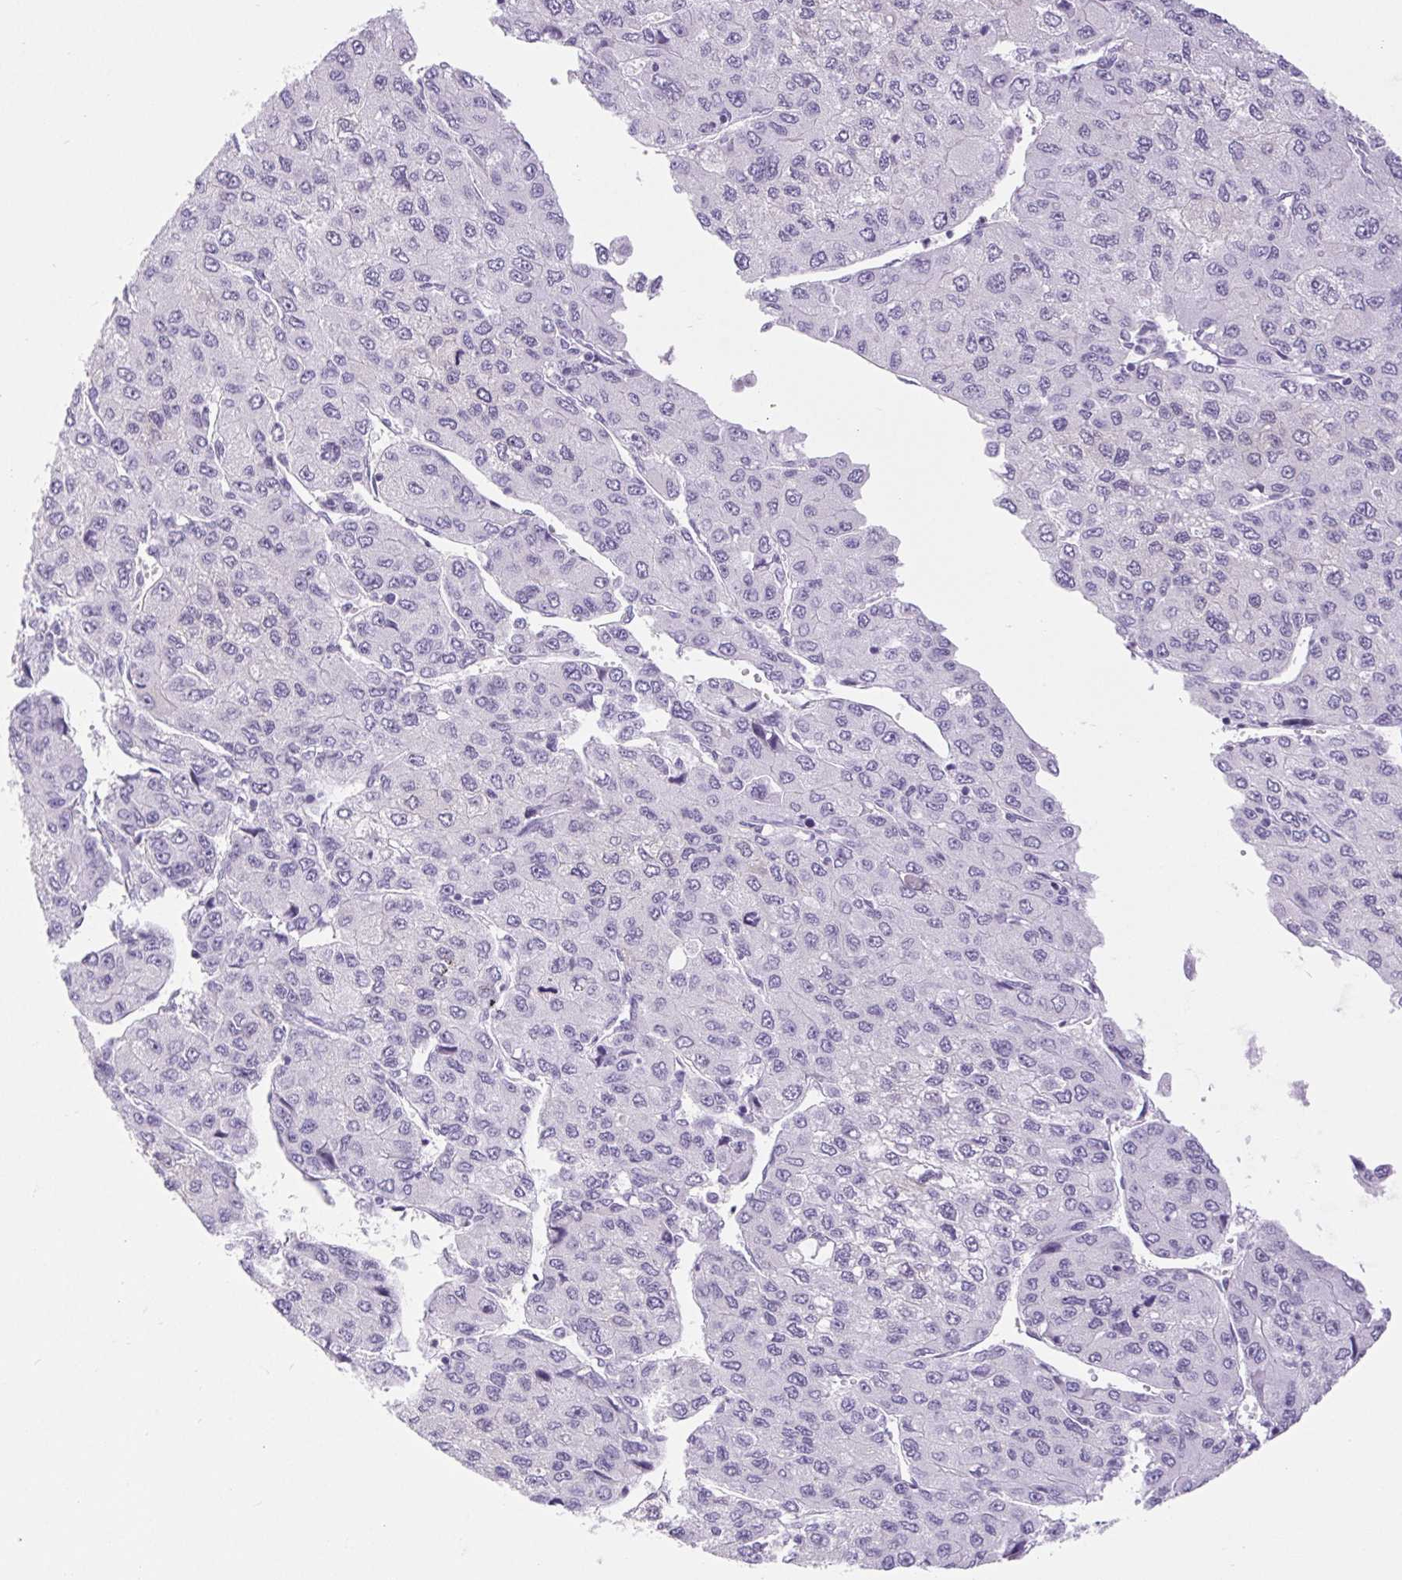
{"staining": {"intensity": "negative", "quantity": "none", "location": "none"}, "tissue": "liver cancer", "cell_type": "Tumor cells", "image_type": "cancer", "snomed": [{"axis": "morphology", "description": "Carcinoma, Hepatocellular, NOS"}, {"axis": "topography", "description": "Liver"}], "caption": "IHC image of liver hepatocellular carcinoma stained for a protein (brown), which reveals no expression in tumor cells.", "gene": "BCAS1", "patient": {"sex": "female", "age": 66}}